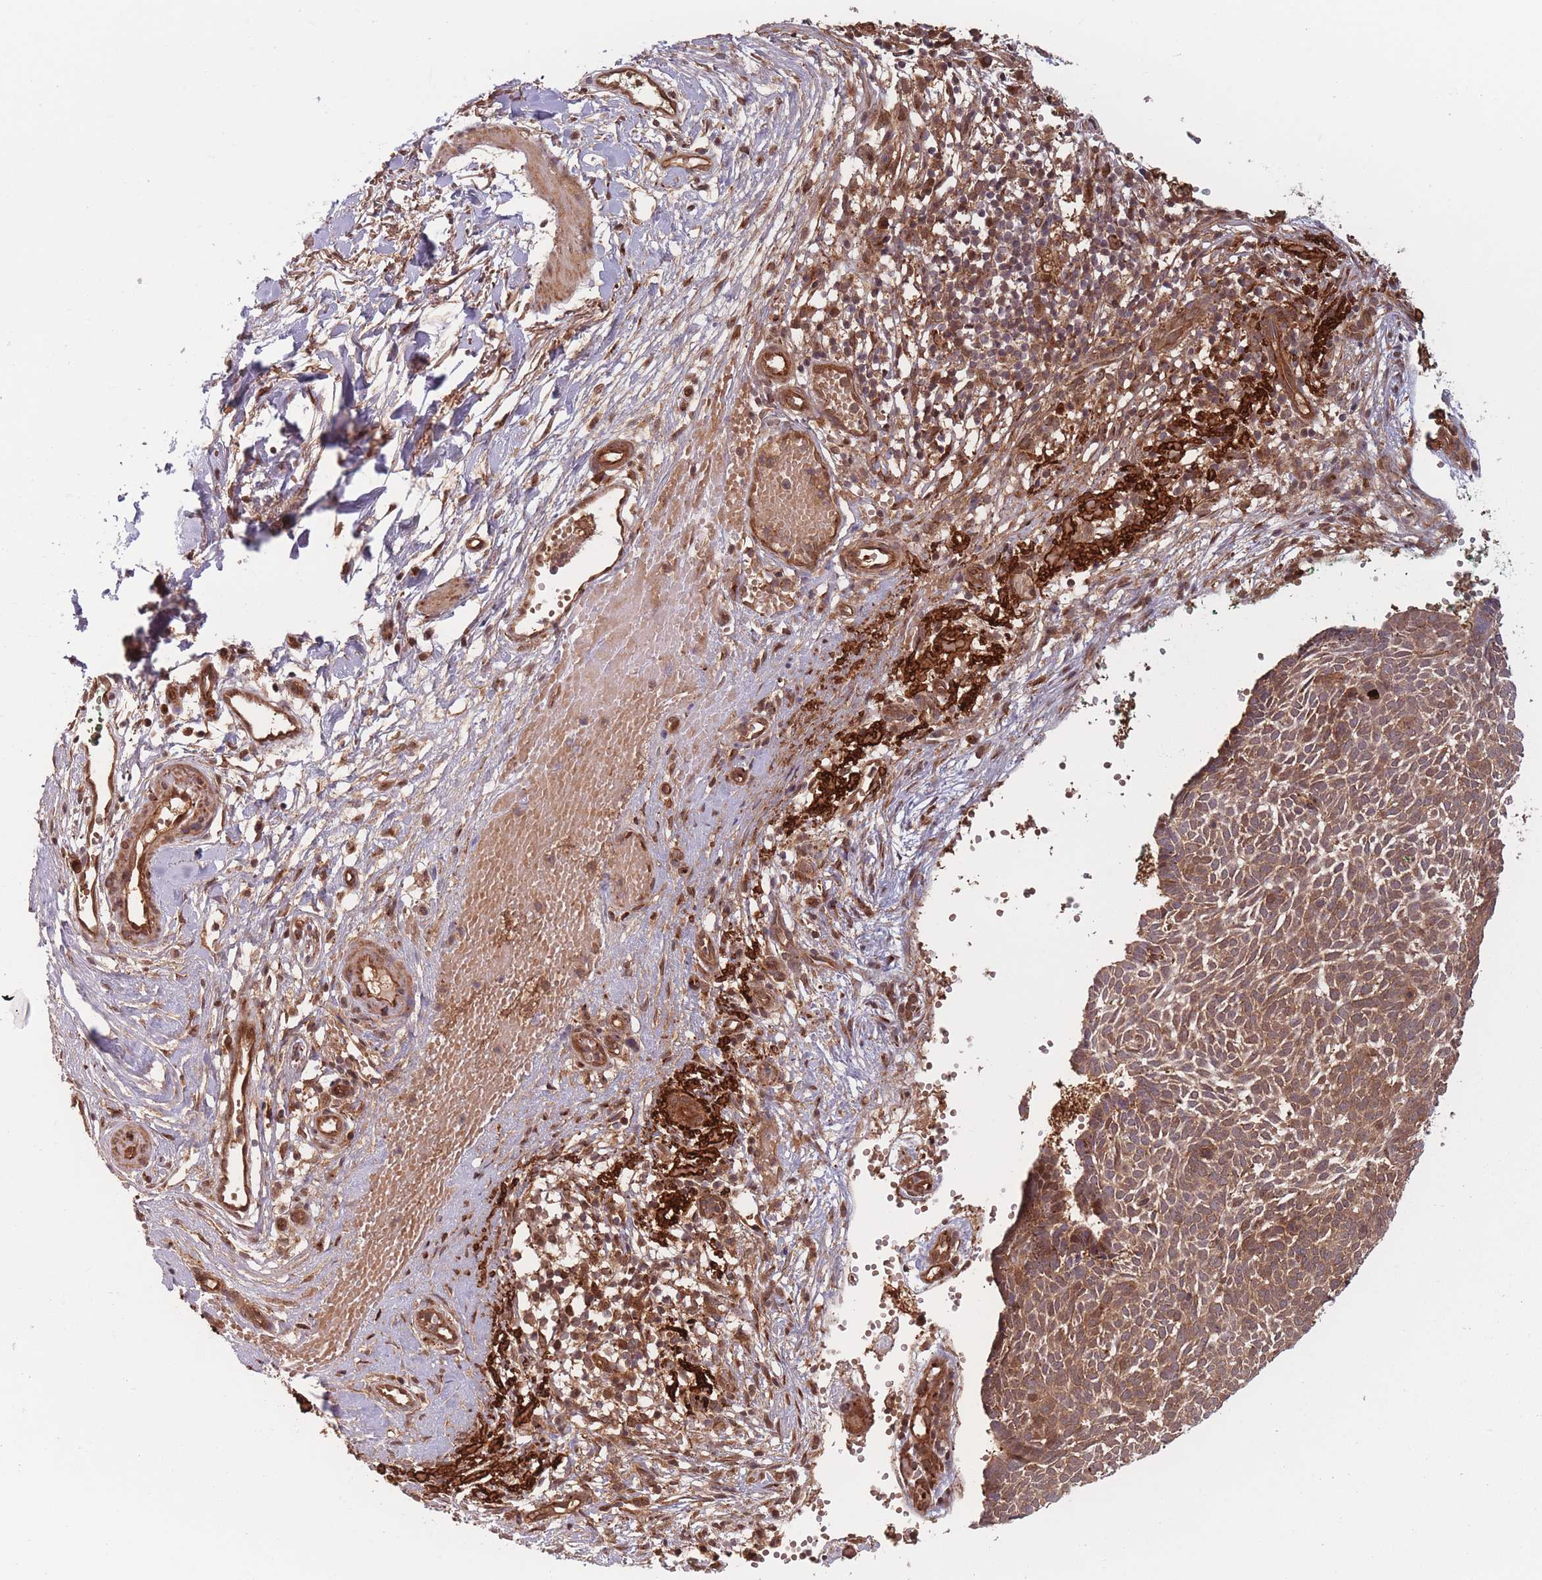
{"staining": {"intensity": "moderate", "quantity": ">75%", "location": "cytoplasmic/membranous"}, "tissue": "skin cancer", "cell_type": "Tumor cells", "image_type": "cancer", "snomed": [{"axis": "morphology", "description": "Basal cell carcinoma"}, {"axis": "topography", "description": "Skin"}], "caption": "A medium amount of moderate cytoplasmic/membranous expression is appreciated in about >75% of tumor cells in skin basal cell carcinoma tissue. The staining was performed using DAB (3,3'-diaminobenzidine), with brown indicating positive protein expression. Nuclei are stained blue with hematoxylin.", "gene": "PODXL2", "patient": {"sex": "male", "age": 61}}